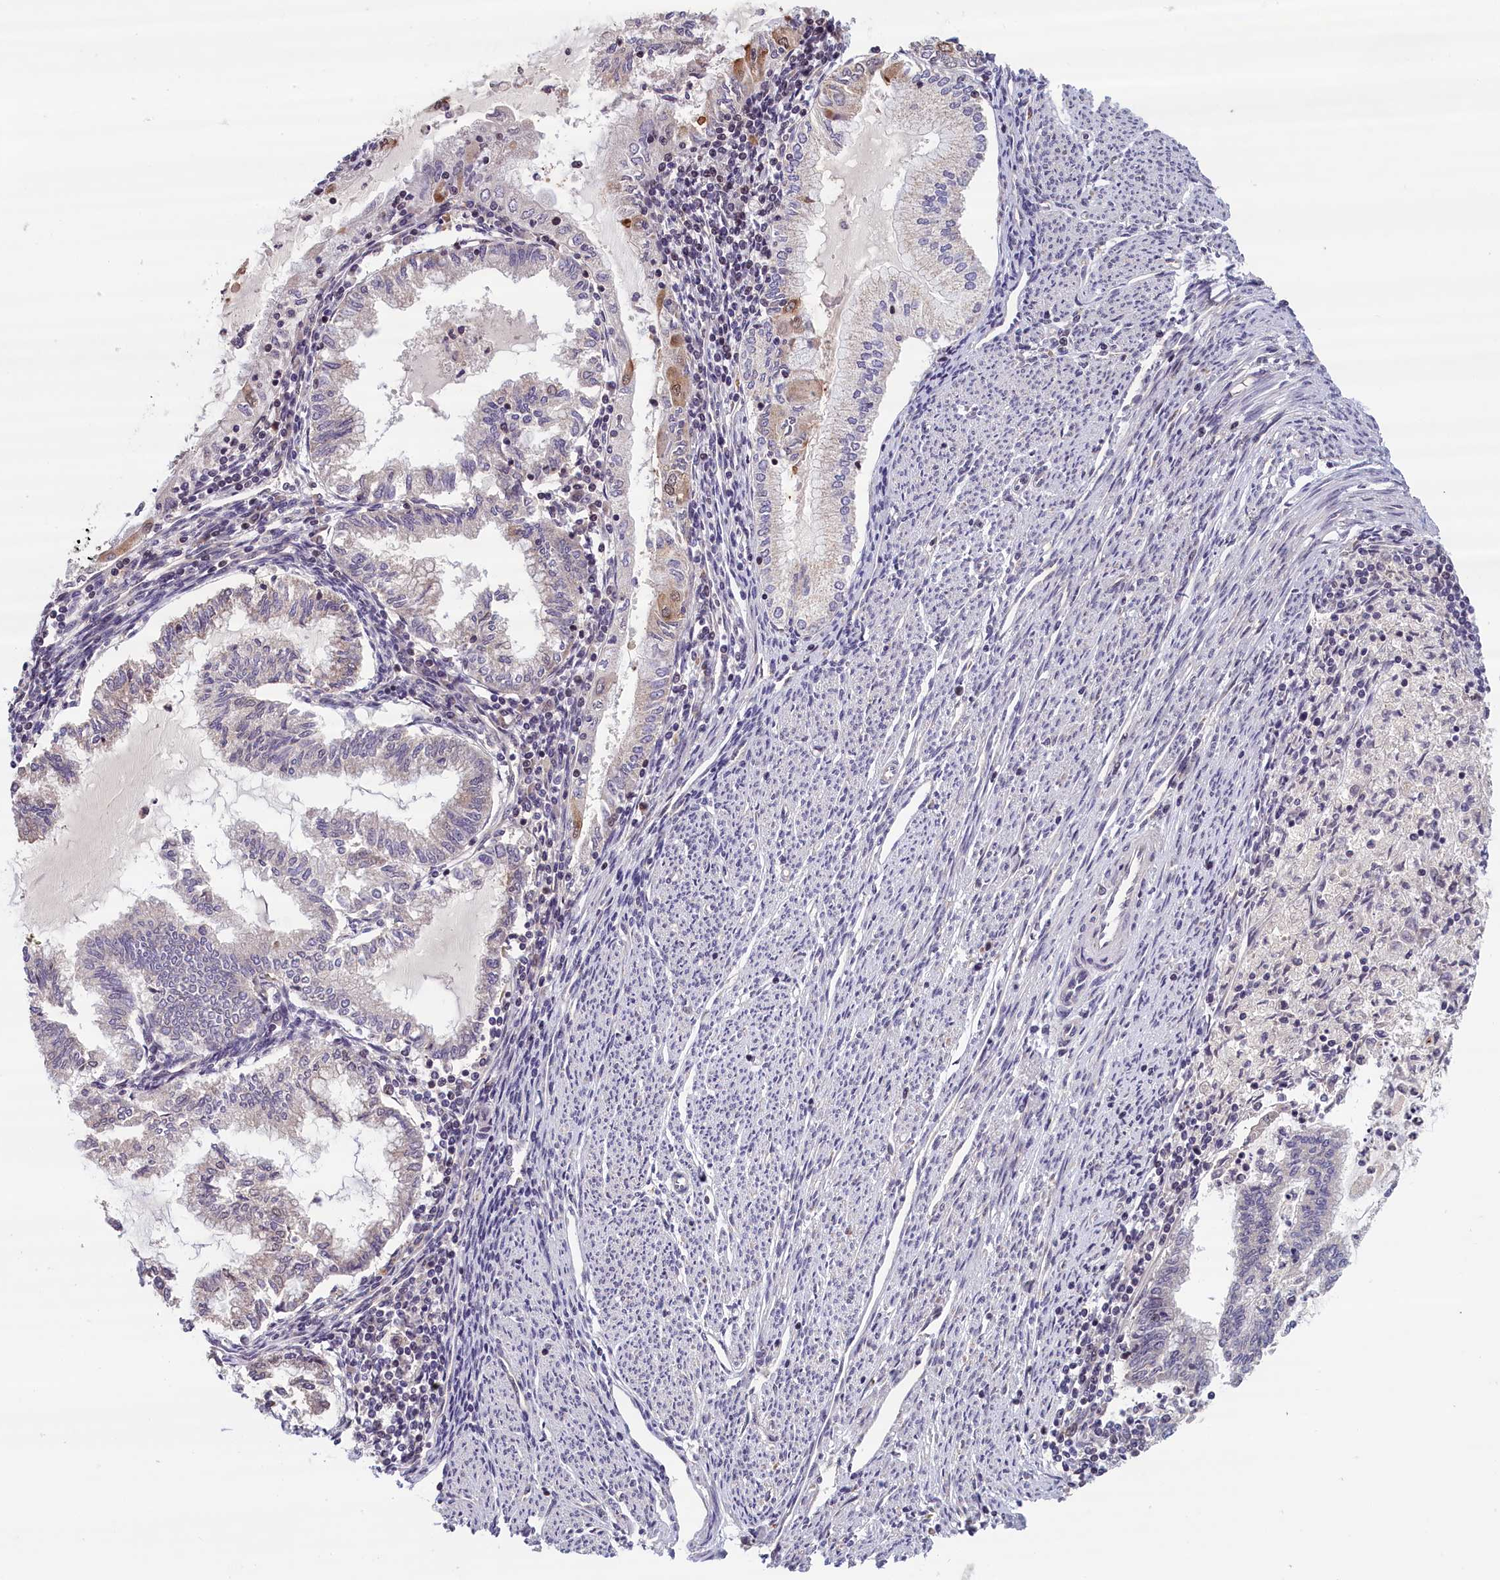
{"staining": {"intensity": "moderate", "quantity": "<25%", "location": "cytoplasmic/membranous"}, "tissue": "endometrial cancer", "cell_type": "Tumor cells", "image_type": "cancer", "snomed": [{"axis": "morphology", "description": "Adenocarcinoma, NOS"}, {"axis": "topography", "description": "Endometrium"}], "caption": "Adenocarcinoma (endometrial) stained for a protein (brown) exhibits moderate cytoplasmic/membranous positive staining in approximately <25% of tumor cells.", "gene": "KCNK6", "patient": {"sex": "female", "age": 79}}